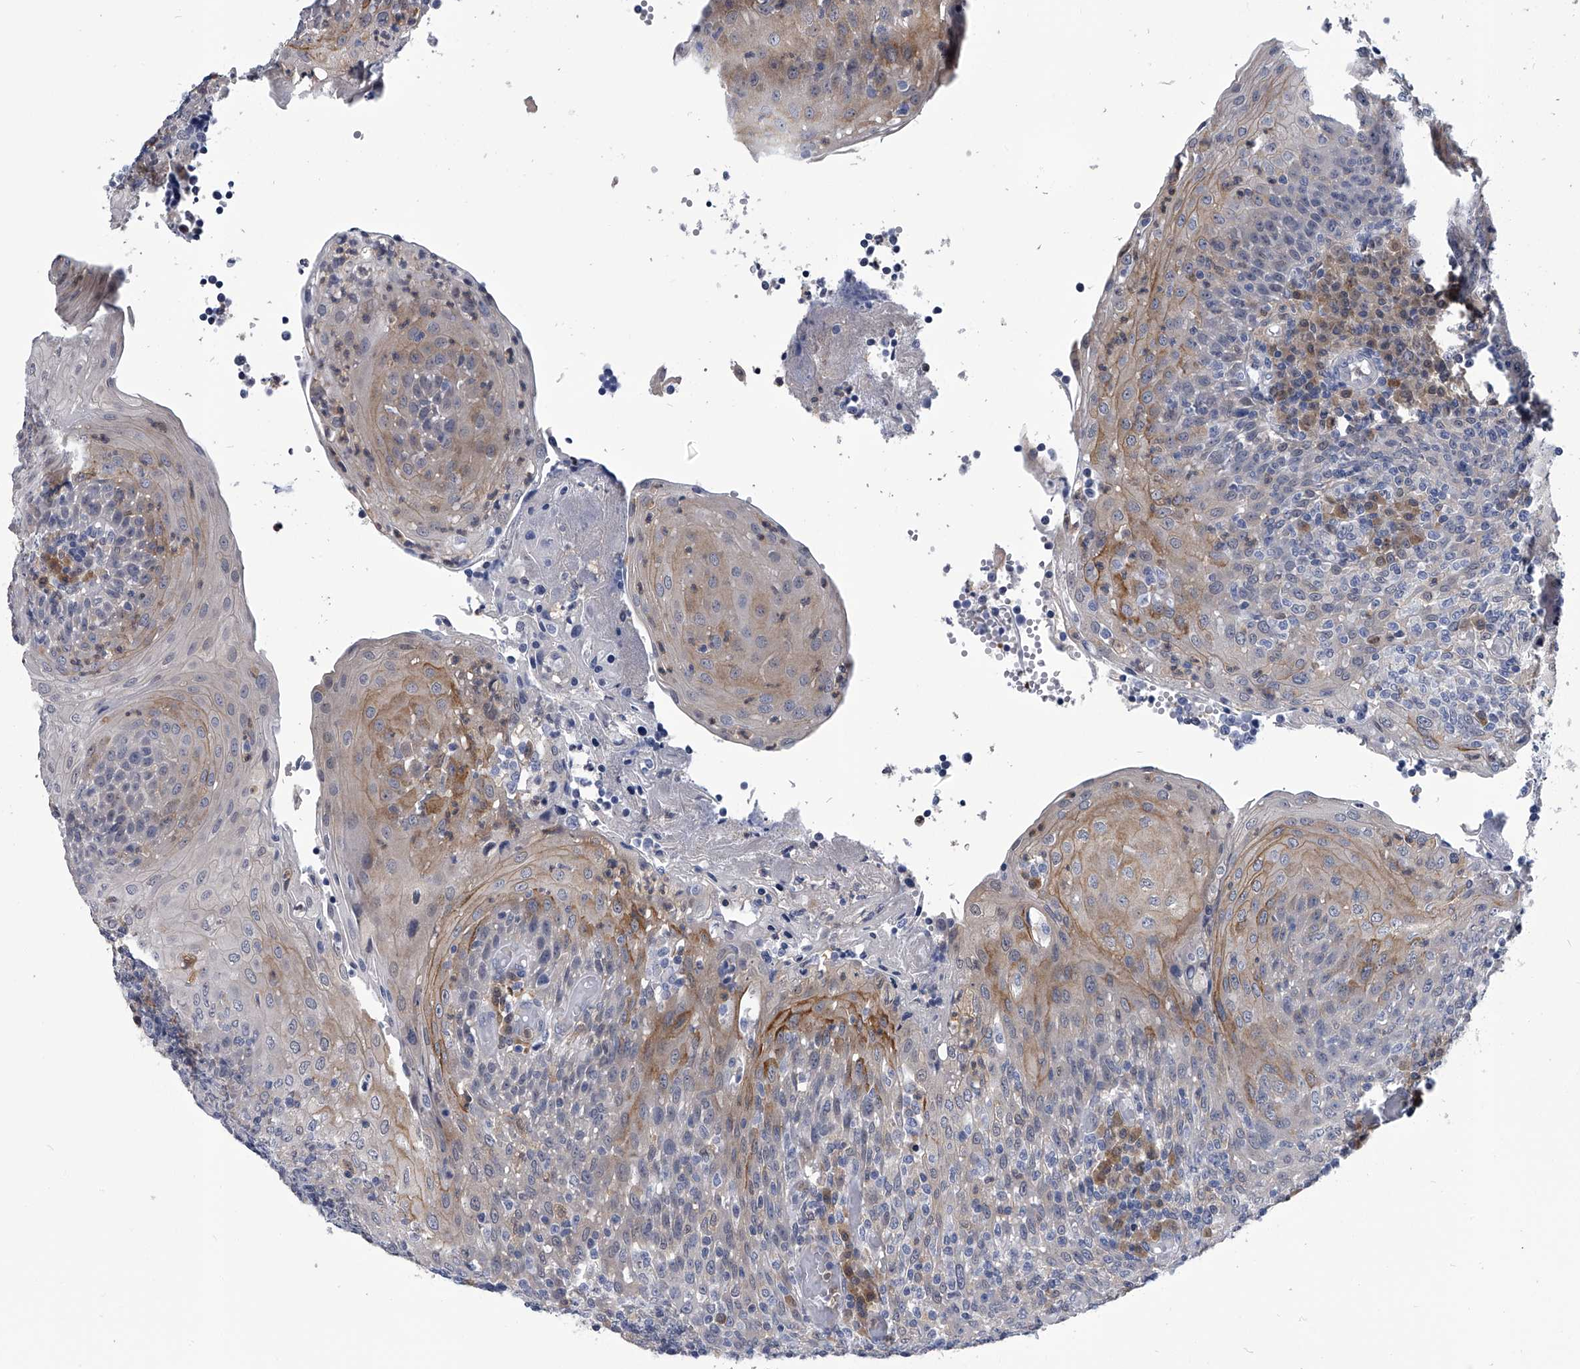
{"staining": {"intensity": "negative", "quantity": "none", "location": "none"}, "tissue": "tonsil", "cell_type": "Germinal center cells", "image_type": "normal", "snomed": [{"axis": "morphology", "description": "Normal tissue, NOS"}, {"axis": "topography", "description": "Tonsil"}], "caption": "The histopathology image reveals no staining of germinal center cells in benign tonsil.", "gene": "PDXK", "patient": {"sex": "female", "age": 19}}